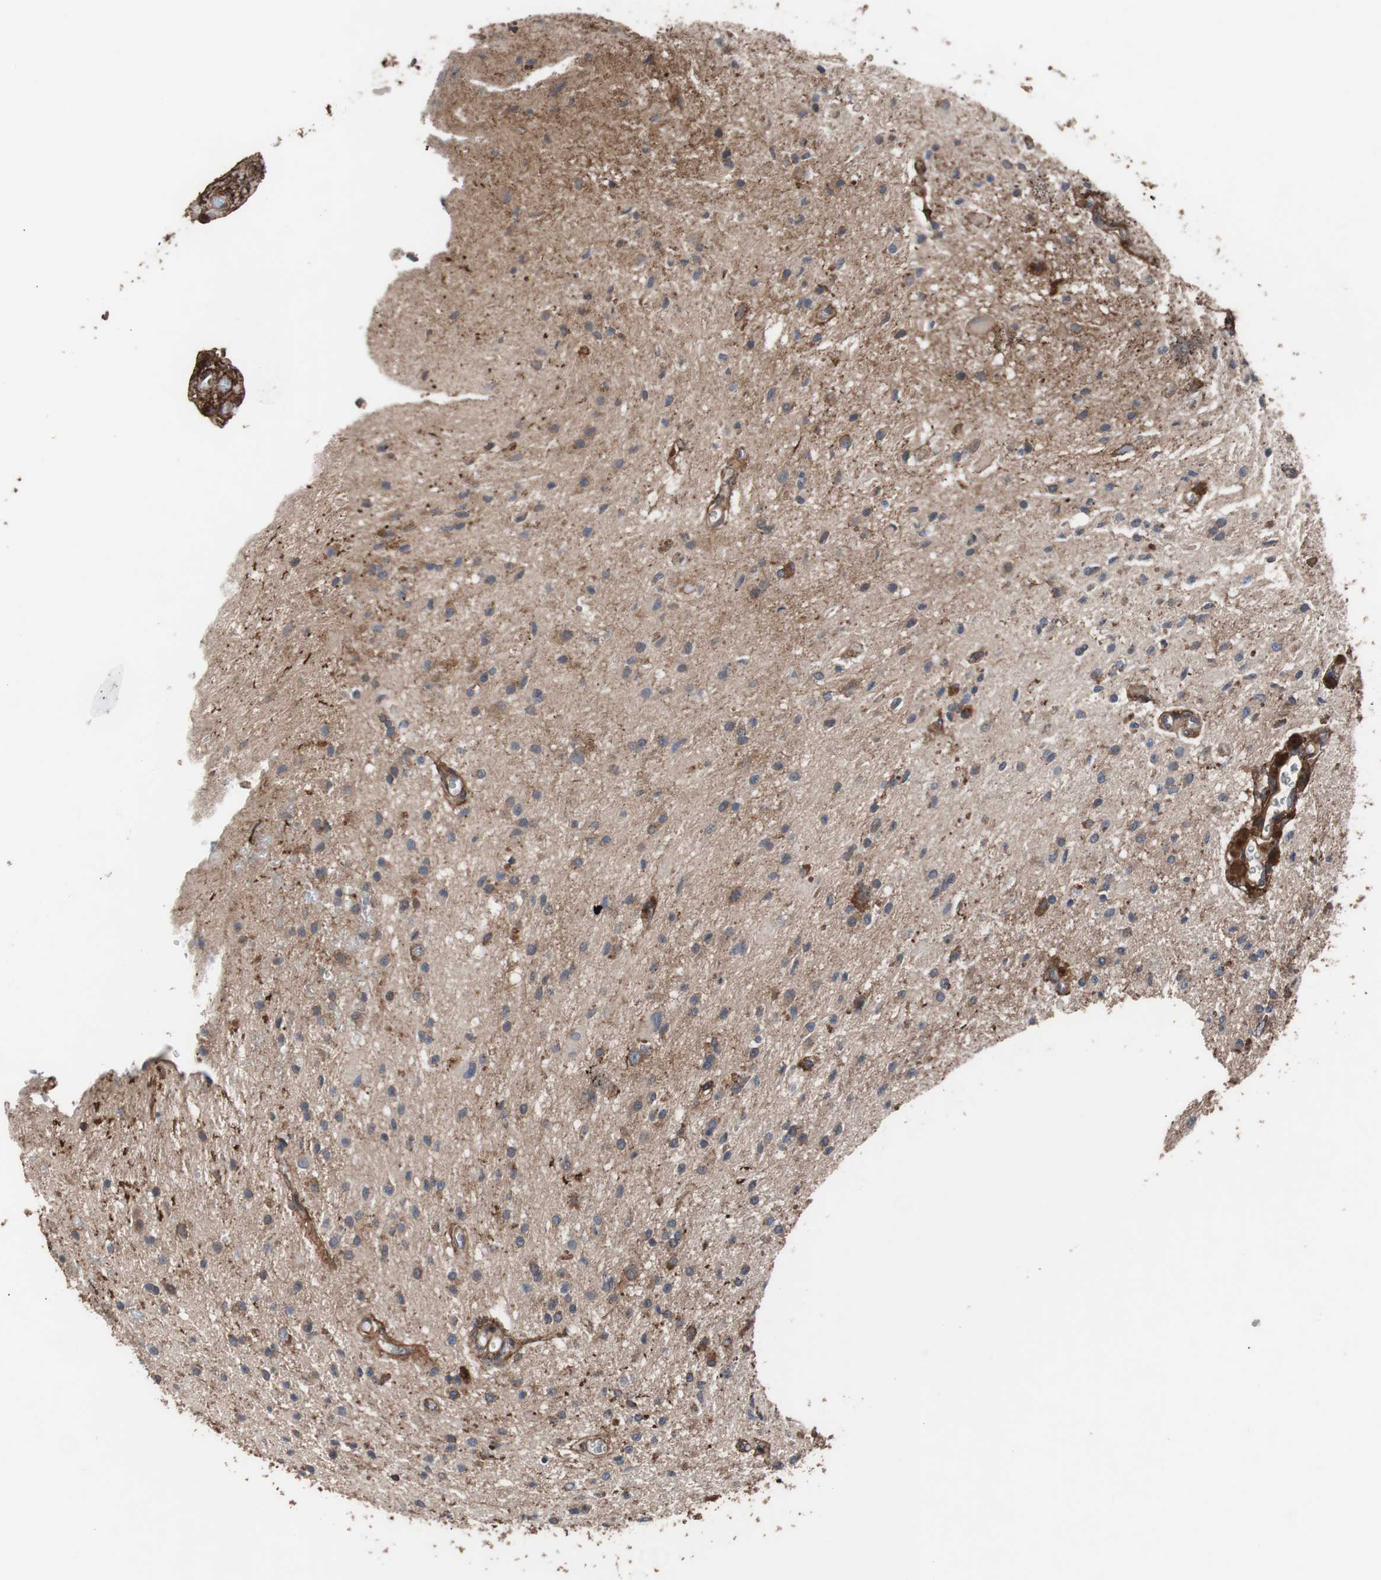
{"staining": {"intensity": "moderate", "quantity": "<25%", "location": "cytoplasmic/membranous"}, "tissue": "glioma", "cell_type": "Tumor cells", "image_type": "cancer", "snomed": [{"axis": "morphology", "description": "Glioma, malignant, High grade"}, {"axis": "topography", "description": "Brain"}], "caption": "This histopathology image displays malignant glioma (high-grade) stained with IHC to label a protein in brown. The cytoplasmic/membranous of tumor cells show moderate positivity for the protein. Nuclei are counter-stained blue.", "gene": "COL6A2", "patient": {"sex": "male", "age": 47}}